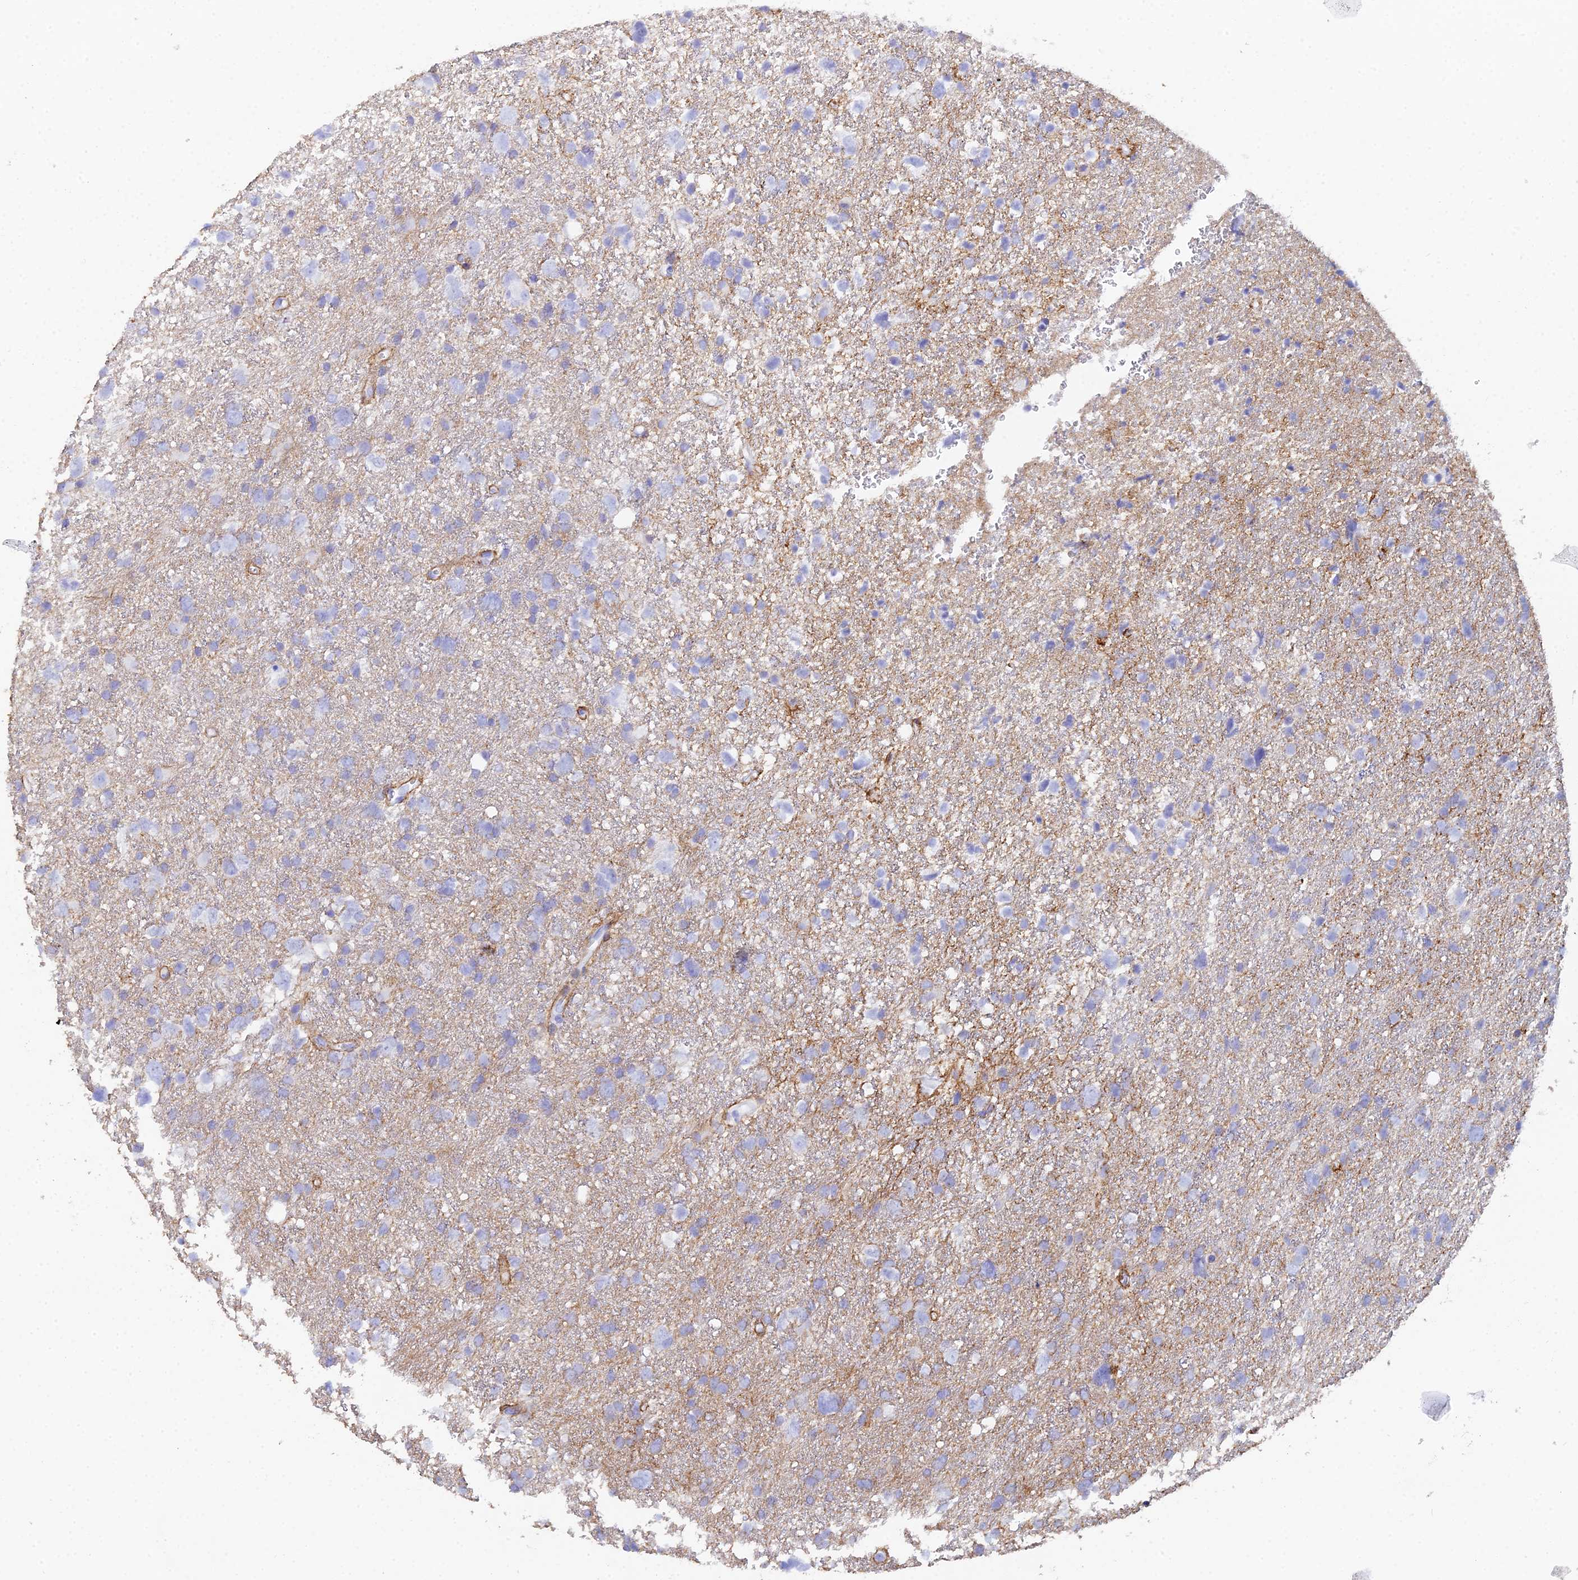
{"staining": {"intensity": "negative", "quantity": "none", "location": "none"}, "tissue": "glioma", "cell_type": "Tumor cells", "image_type": "cancer", "snomed": [{"axis": "morphology", "description": "Glioma, malignant, High grade"}, {"axis": "topography", "description": "Brain"}], "caption": "Immunohistochemistry (IHC) image of neoplastic tissue: glioma stained with DAB (3,3'-diaminobenzidine) exhibits no significant protein positivity in tumor cells. Nuclei are stained in blue.", "gene": "REG1A", "patient": {"sex": "male", "age": 61}}